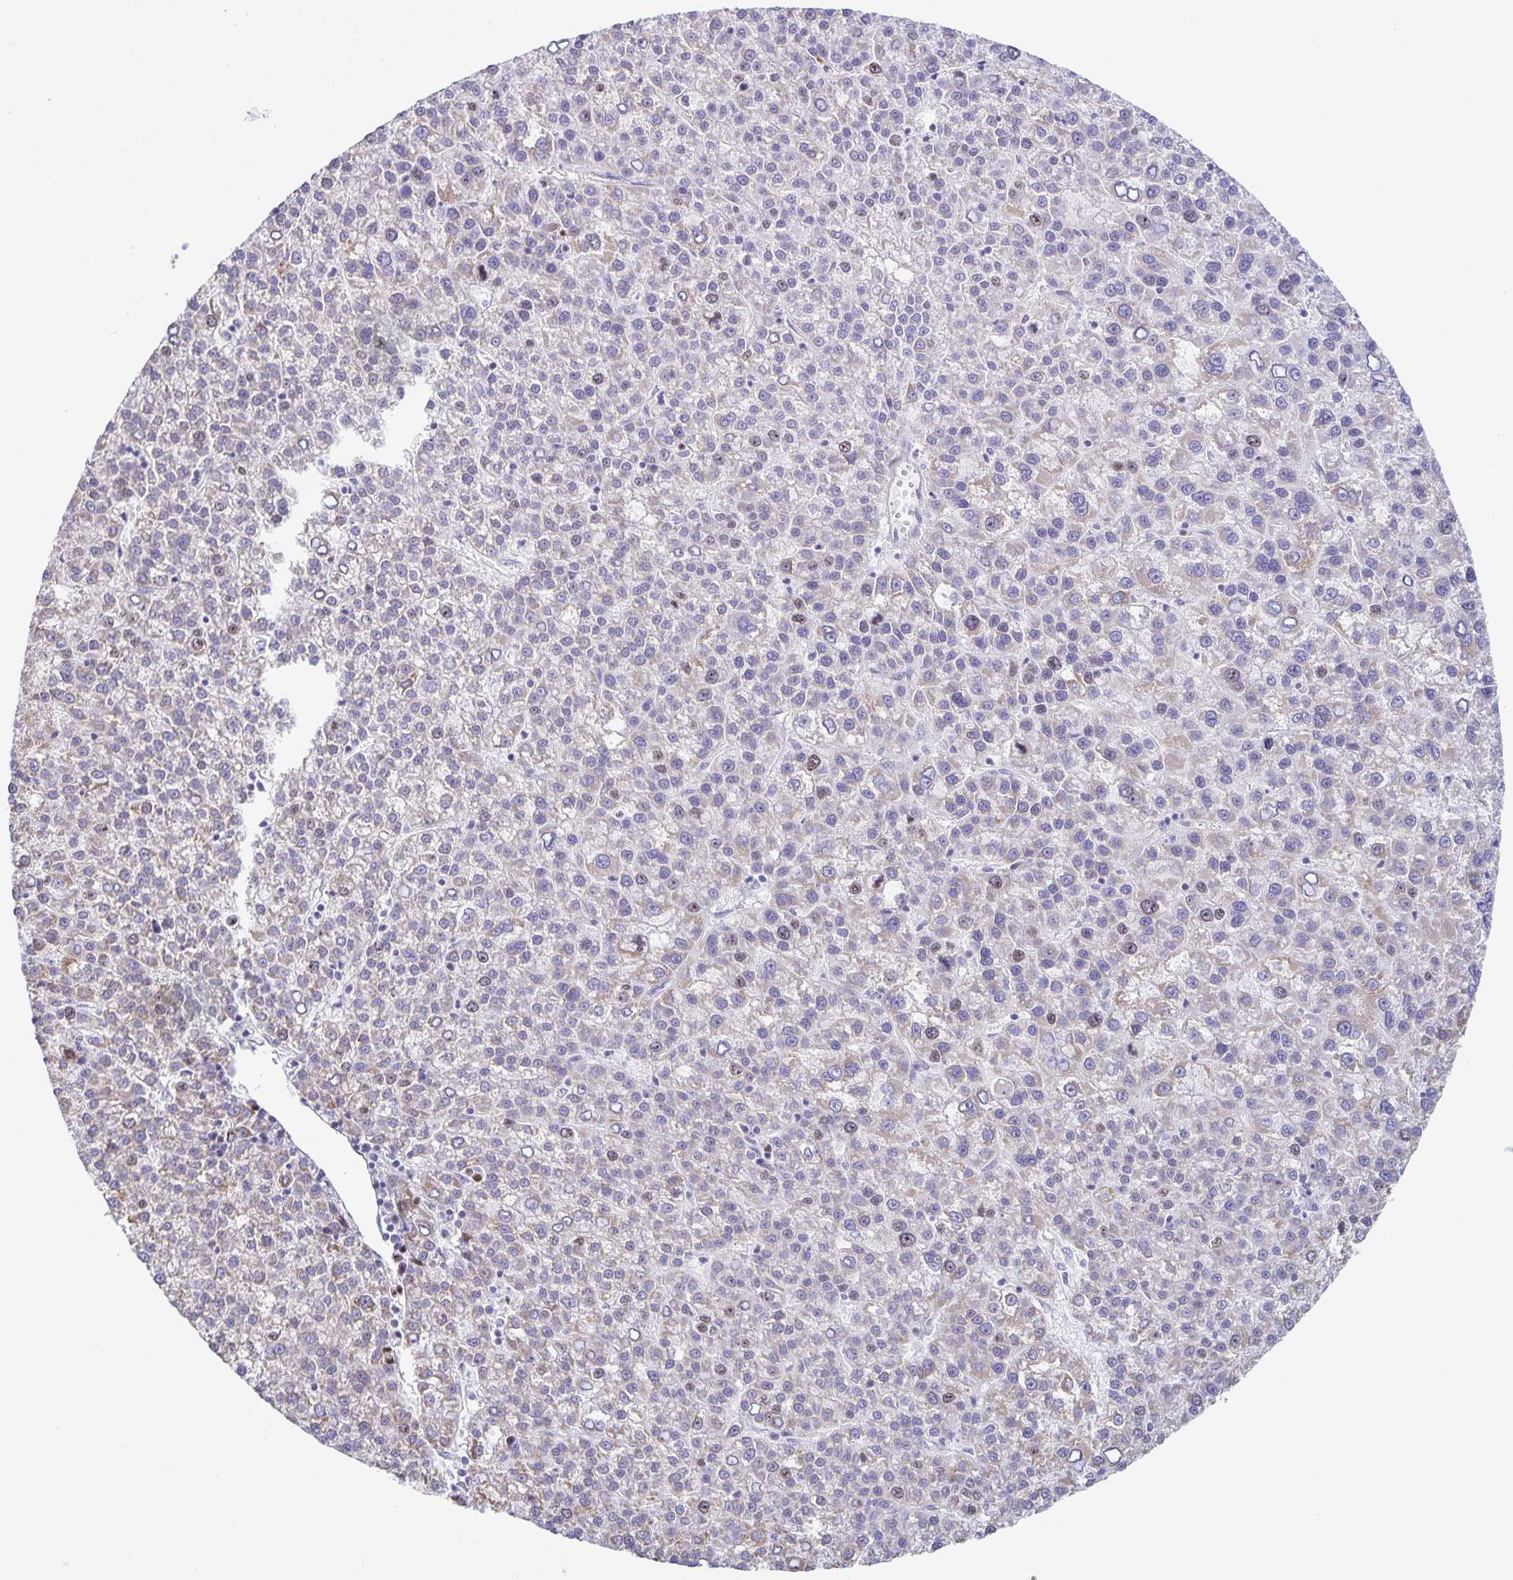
{"staining": {"intensity": "weak", "quantity": "<25%", "location": "cytoplasmic/membranous"}, "tissue": "liver cancer", "cell_type": "Tumor cells", "image_type": "cancer", "snomed": [{"axis": "morphology", "description": "Carcinoma, Hepatocellular, NOS"}, {"axis": "topography", "description": "Liver"}], "caption": "The IHC micrograph has no significant staining in tumor cells of liver hepatocellular carcinoma tissue. (Immunohistochemistry, brightfield microscopy, high magnification).", "gene": "CENPH", "patient": {"sex": "female", "age": 58}}